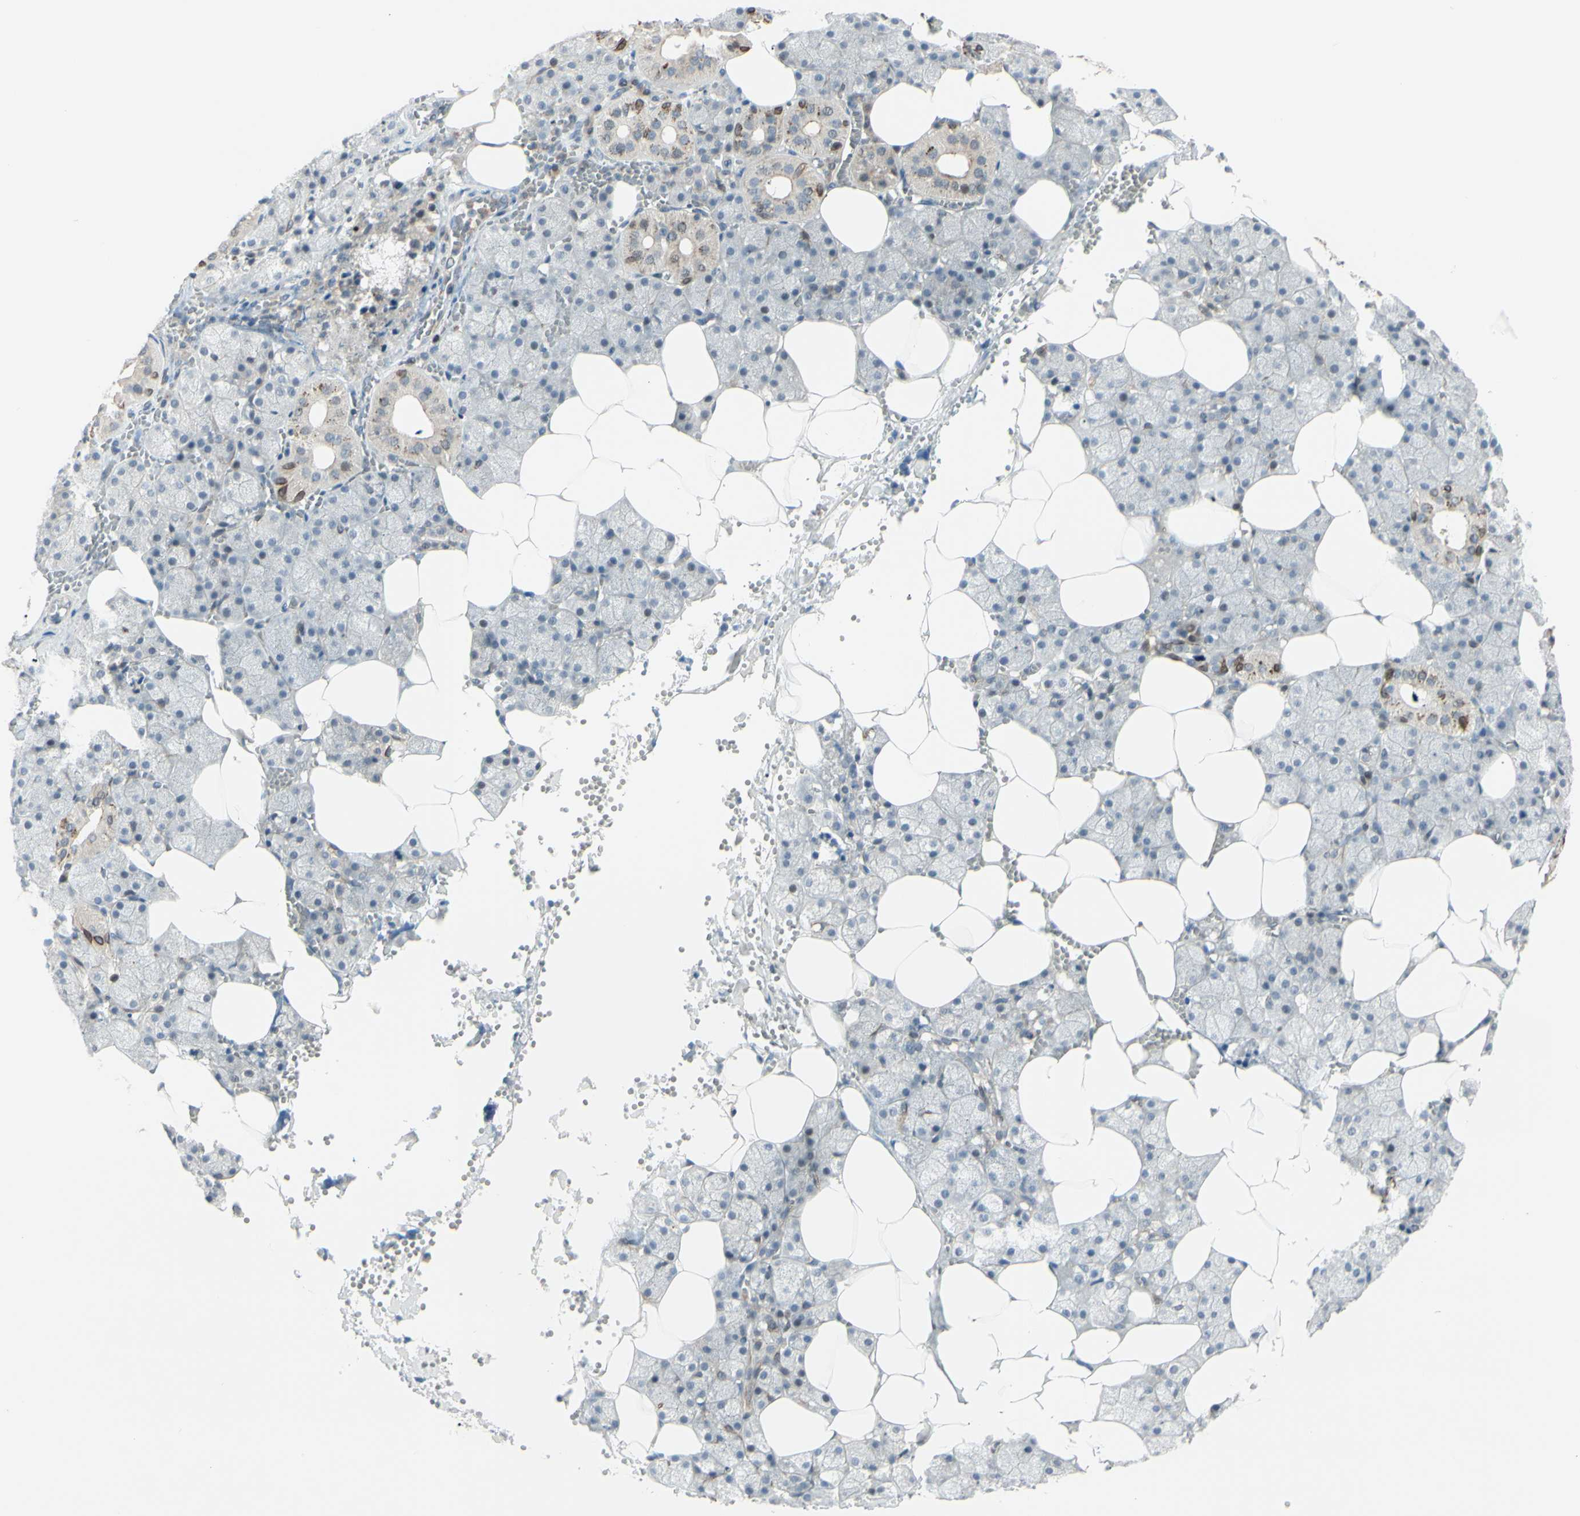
{"staining": {"intensity": "negative", "quantity": "none", "location": "none"}, "tissue": "salivary gland", "cell_type": "Glandular cells", "image_type": "normal", "snomed": [{"axis": "morphology", "description": "Normal tissue, NOS"}, {"axis": "topography", "description": "Salivary gland"}], "caption": "Immunohistochemistry histopathology image of normal salivary gland: salivary gland stained with DAB (3,3'-diaminobenzidine) displays no significant protein expression in glandular cells.", "gene": "FGFR2", "patient": {"sex": "male", "age": 62}}